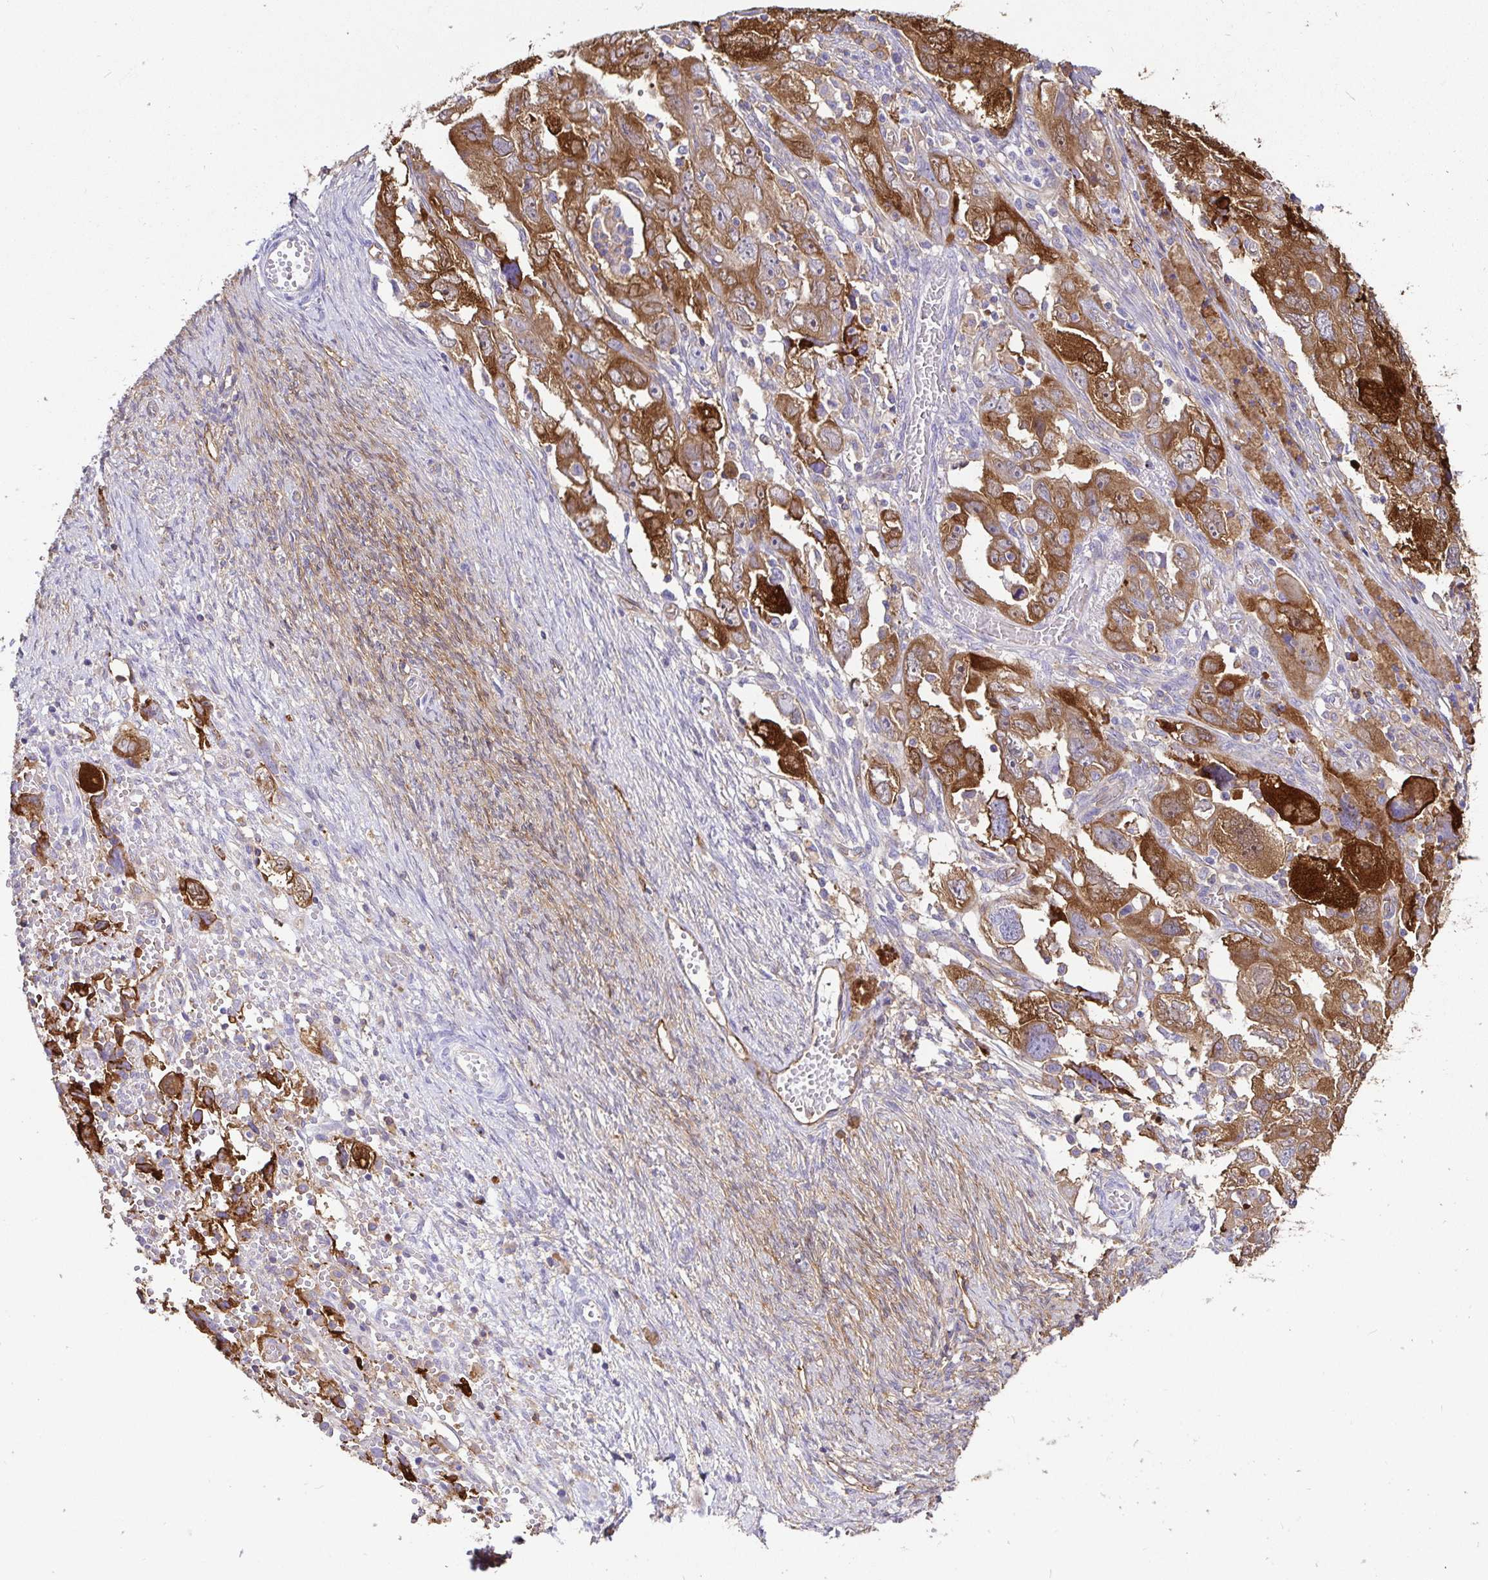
{"staining": {"intensity": "moderate", "quantity": ">75%", "location": "cytoplasmic/membranous"}, "tissue": "ovarian cancer", "cell_type": "Tumor cells", "image_type": "cancer", "snomed": [{"axis": "morphology", "description": "Carcinoma, NOS"}, {"axis": "morphology", "description": "Cystadenocarcinoma, serous, NOS"}, {"axis": "topography", "description": "Ovary"}], "caption": "A medium amount of moderate cytoplasmic/membranous positivity is appreciated in approximately >75% of tumor cells in ovarian serous cystadenocarcinoma tissue. (Brightfield microscopy of DAB IHC at high magnification).", "gene": "ANXA2", "patient": {"sex": "female", "age": 69}}